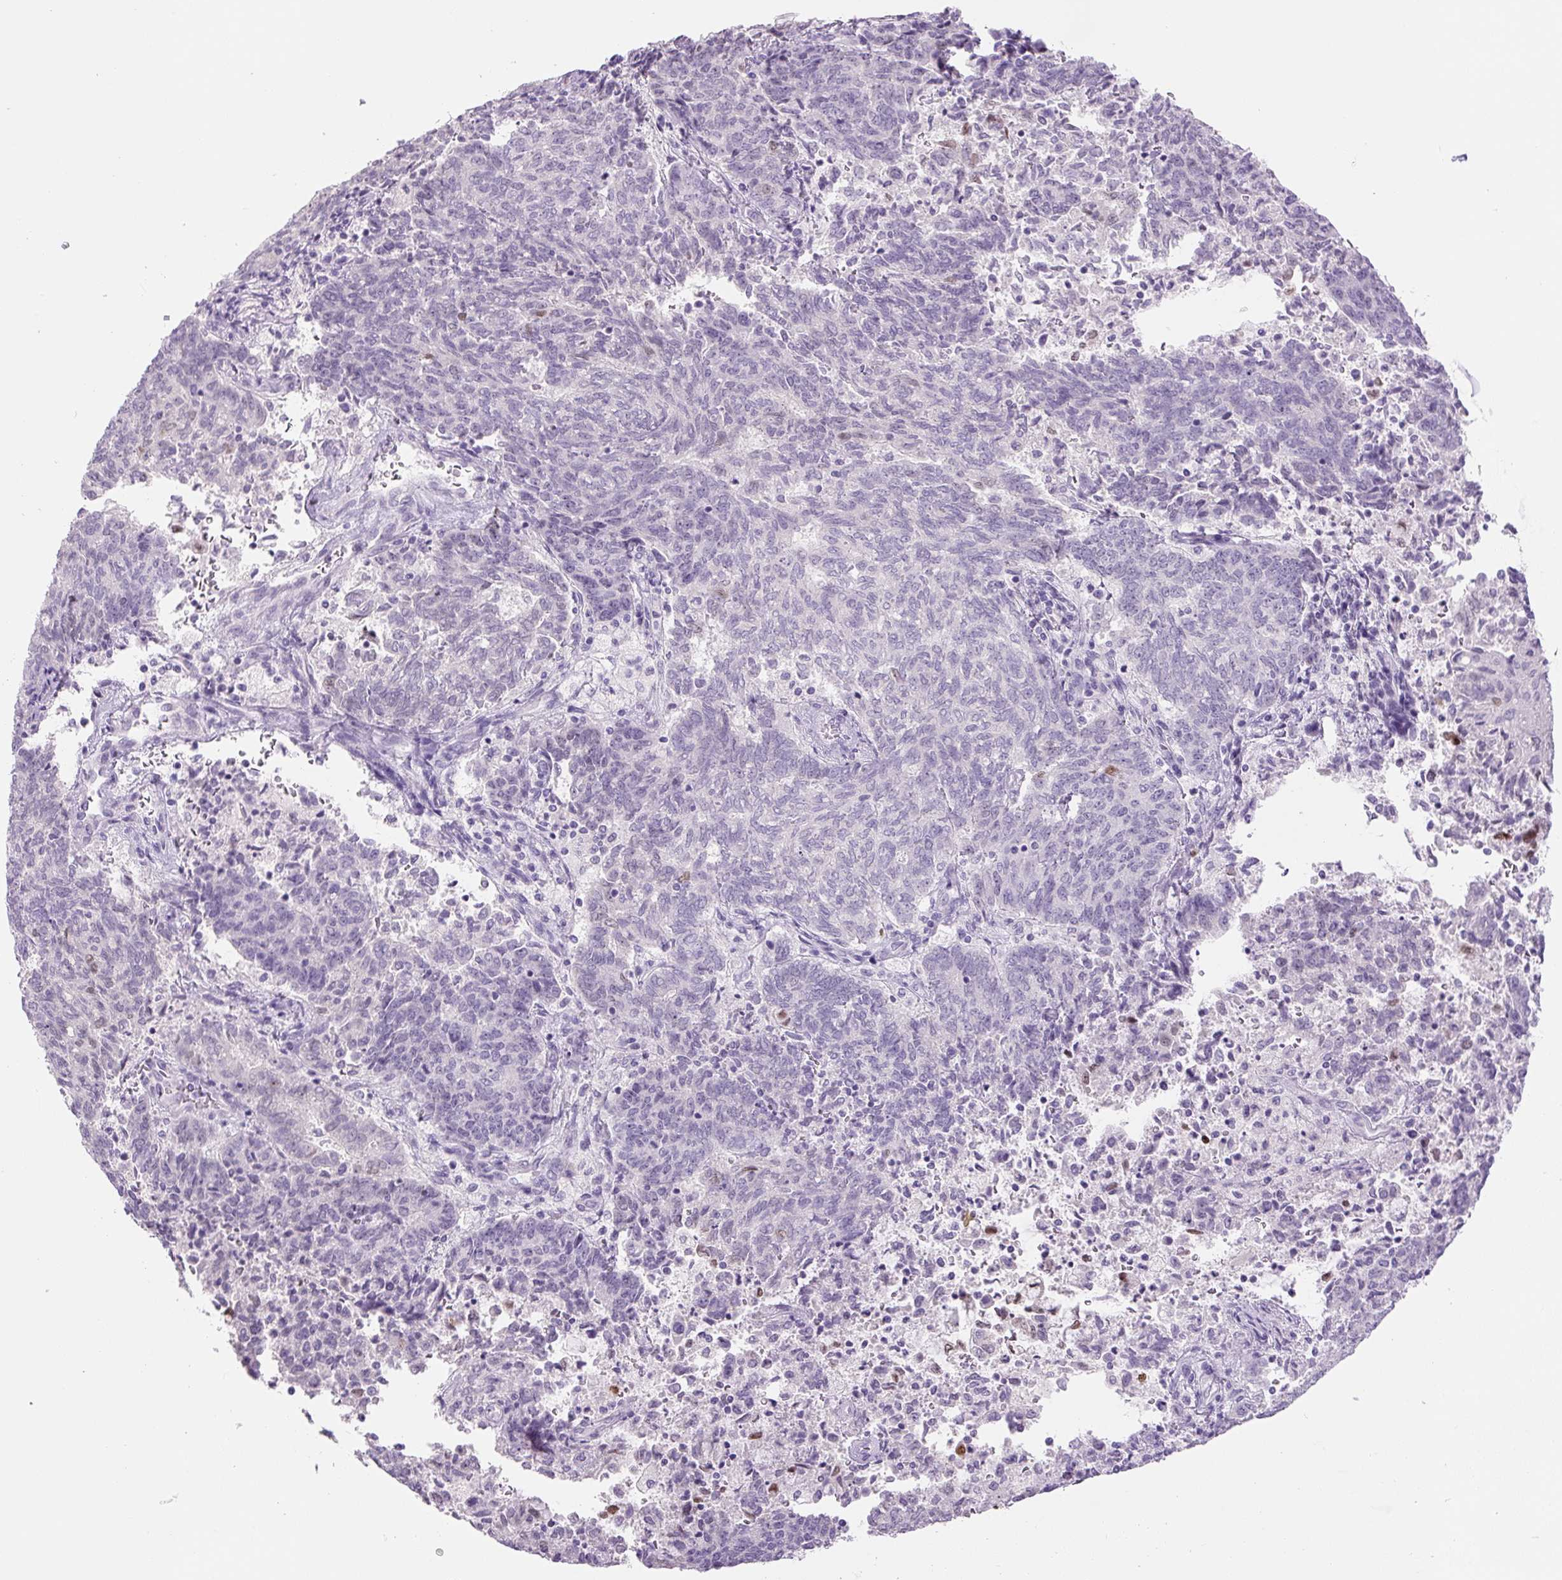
{"staining": {"intensity": "strong", "quantity": "<25%", "location": "nuclear"}, "tissue": "endometrial cancer", "cell_type": "Tumor cells", "image_type": "cancer", "snomed": [{"axis": "morphology", "description": "Adenocarcinoma, NOS"}, {"axis": "topography", "description": "Endometrium"}], "caption": "Adenocarcinoma (endometrial) stained for a protein displays strong nuclear positivity in tumor cells. (DAB (3,3'-diaminobenzidine) IHC, brown staining for protein, blue staining for nuclei).", "gene": "SIX1", "patient": {"sex": "female", "age": 80}}